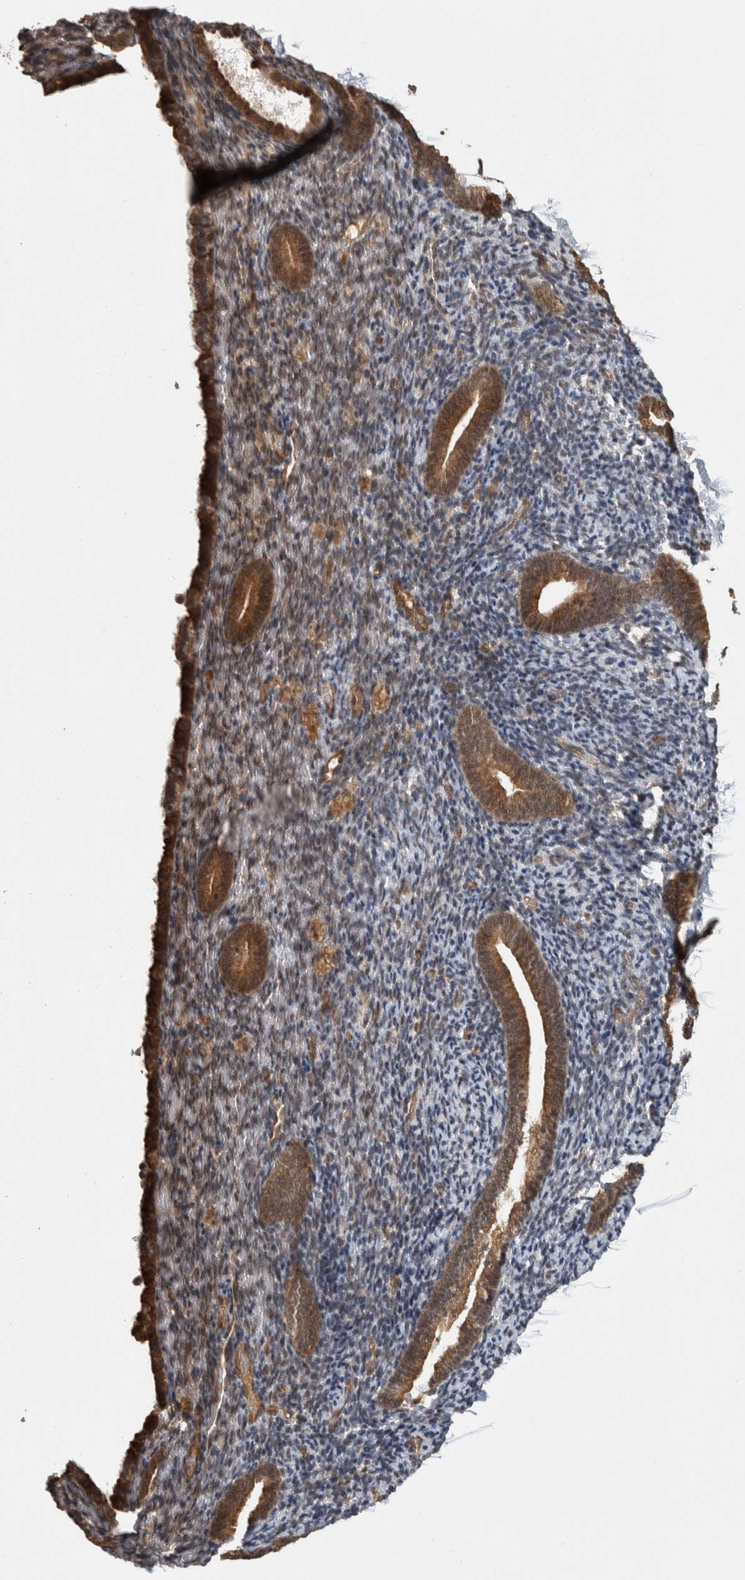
{"staining": {"intensity": "negative", "quantity": "none", "location": "none"}, "tissue": "endometrium", "cell_type": "Cells in endometrial stroma", "image_type": "normal", "snomed": [{"axis": "morphology", "description": "Normal tissue, NOS"}, {"axis": "topography", "description": "Endometrium"}], "caption": "The image shows no staining of cells in endometrial stroma in benign endometrium.", "gene": "ZNF592", "patient": {"sex": "female", "age": 51}}